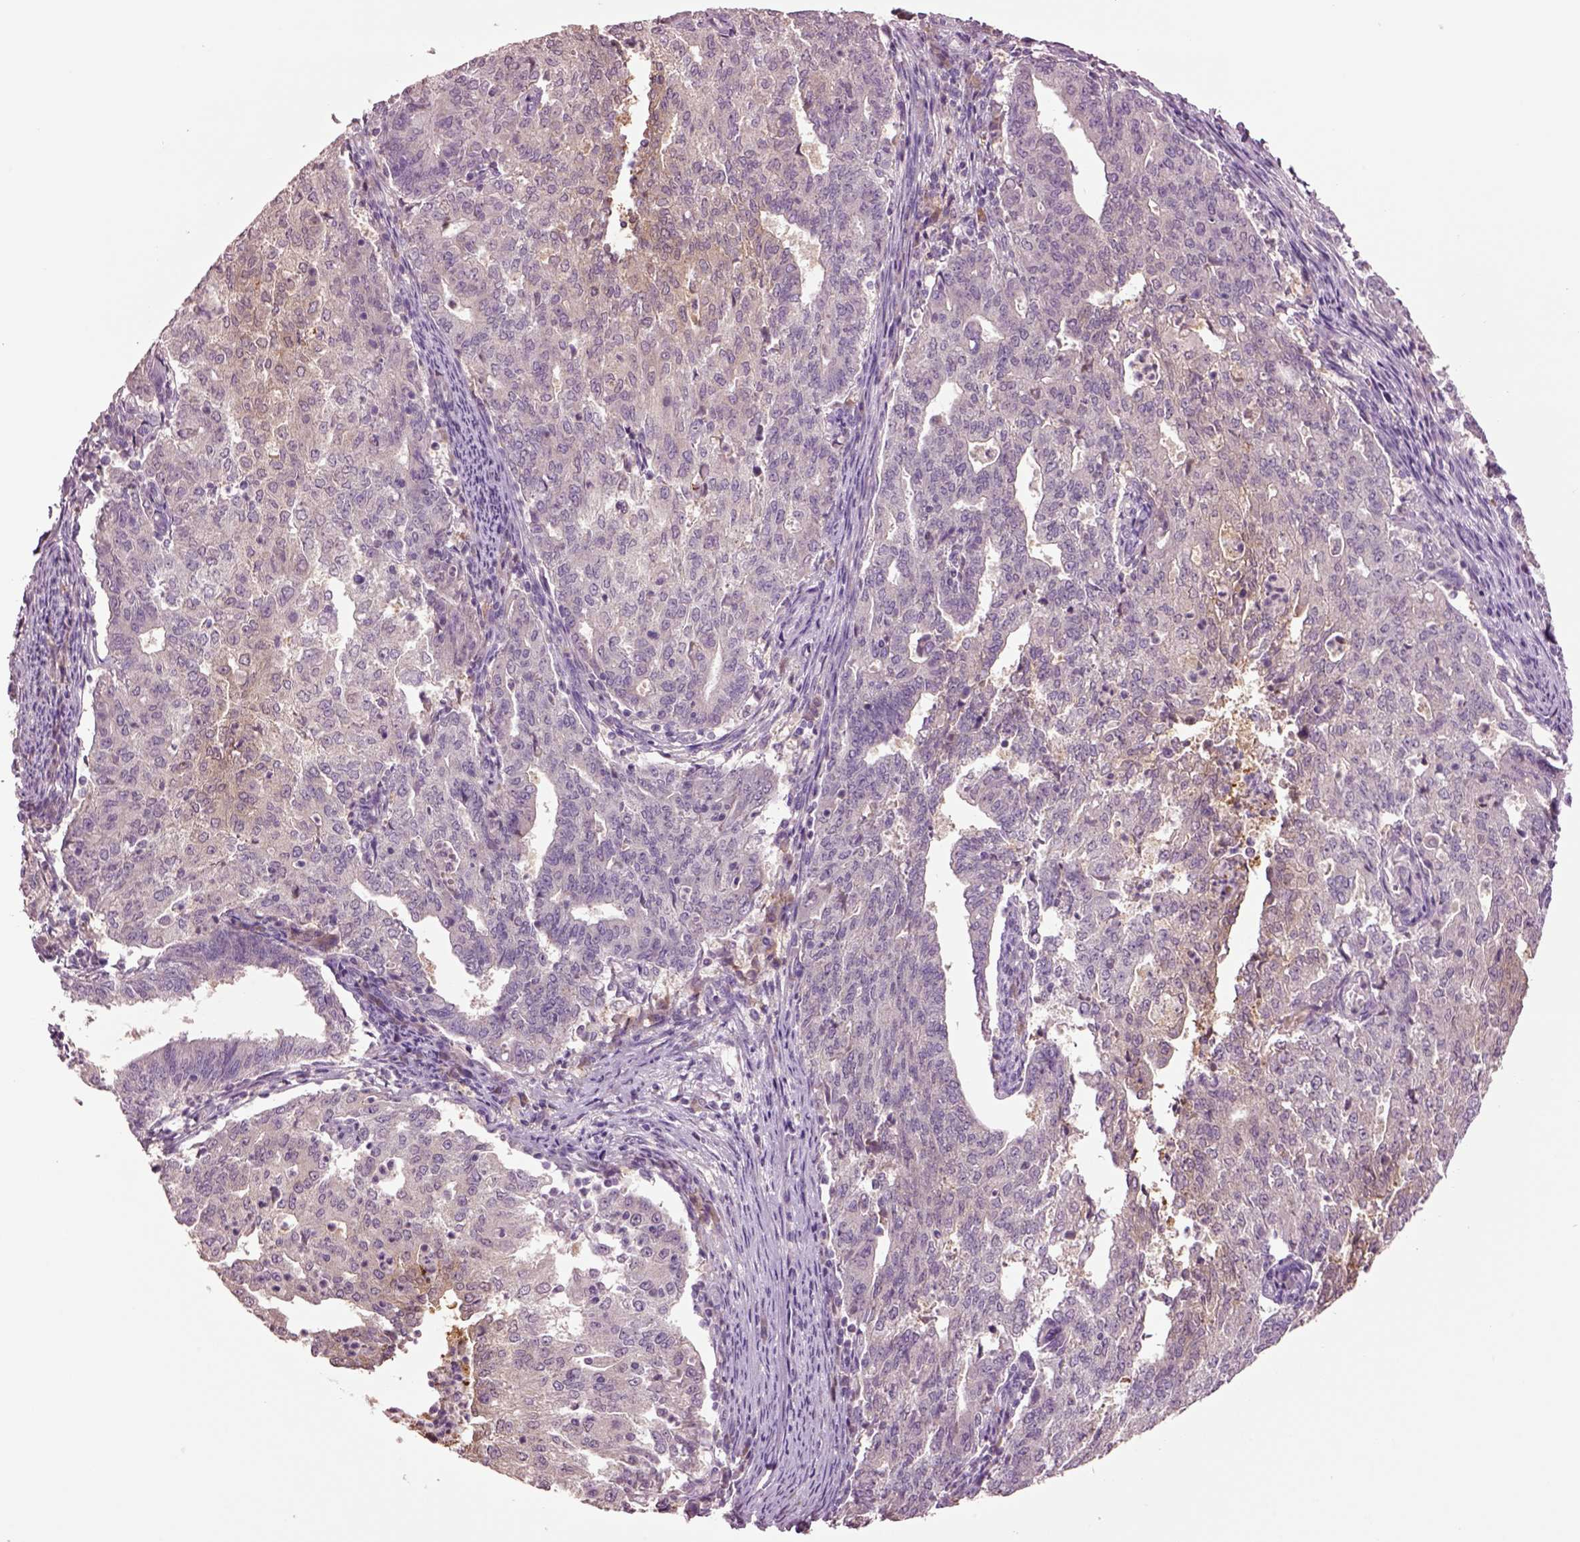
{"staining": {"intensity": "weak", "quantity": "<25%", "location": "cytoplasmic/membranous"}, "tissue": "endometrial cancer", "cell_type": "Tumor cells", "image_type": "cancer", "snomed": [{"axis": "morphology", "description": "Adenocarcinoma, NOS"}, {"axis": "topography", "description": "Endometrium"}], "caption": "Tumor cells show no significant expression in endometrial cancer. (DAB (3,3'-diaminobenzidine) IHC, high magnification).", "gene": "CLPSL1", "patient": {"sex": "female", "age": 82}}